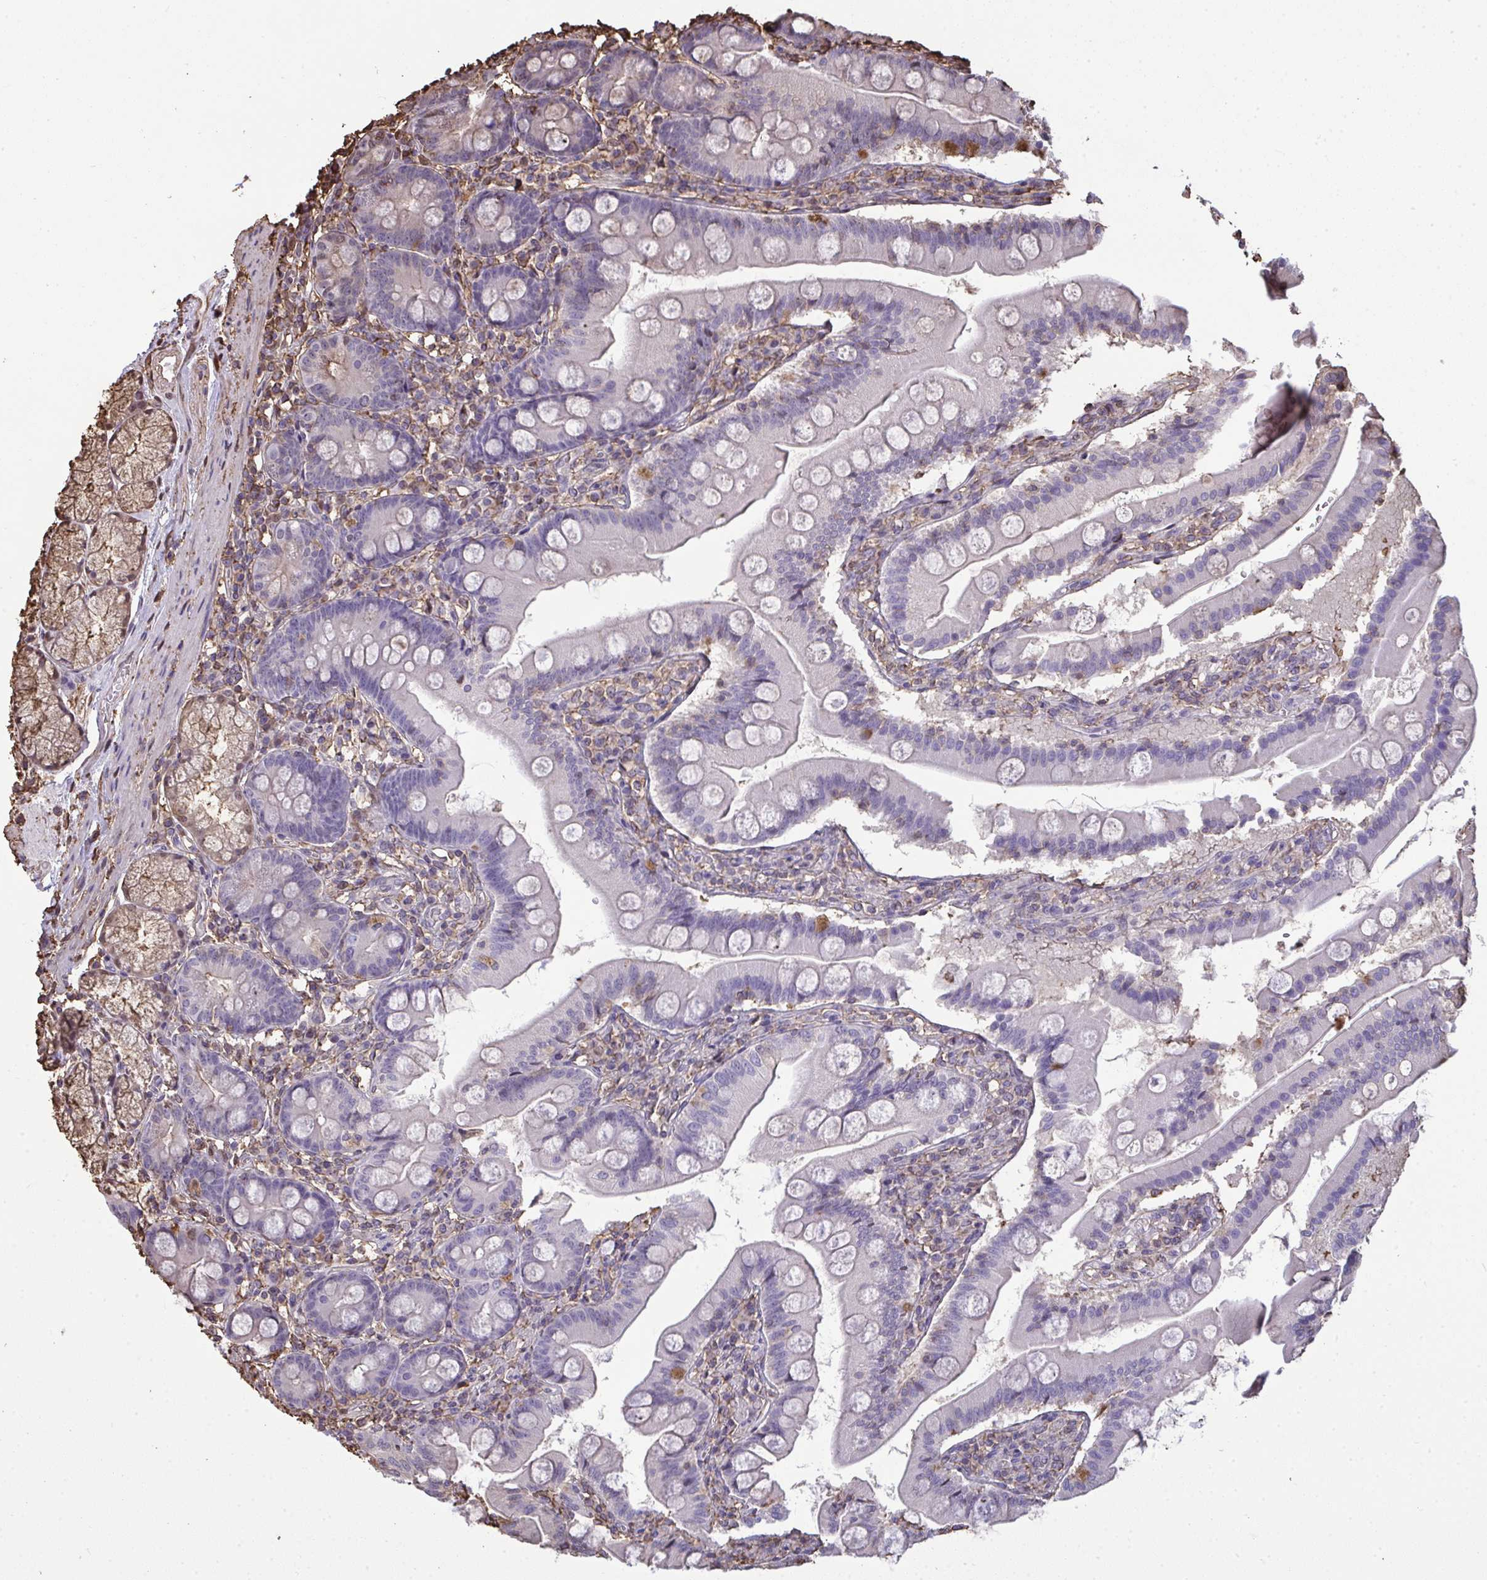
{"staining": {"intensity": "weak", "quantity": "<25%", "location": "cytoplasmic/membranous"}, "tissue": "duodenum", "cell_type": "Glandular cells", "image_type": "normal", "snomed": [{"axis": "morphology", "description": "Normal tissue, NOS"}, {"axis": "topography", "description": "Duodenum"}], "caption": "Immunohistochemistry histopathology image of benign duodenum stained for a protein (brown), which reveals no positivity in glandular cells.", "gene": "ANXA5", "patient": {"sex": "female", "age": 67}}